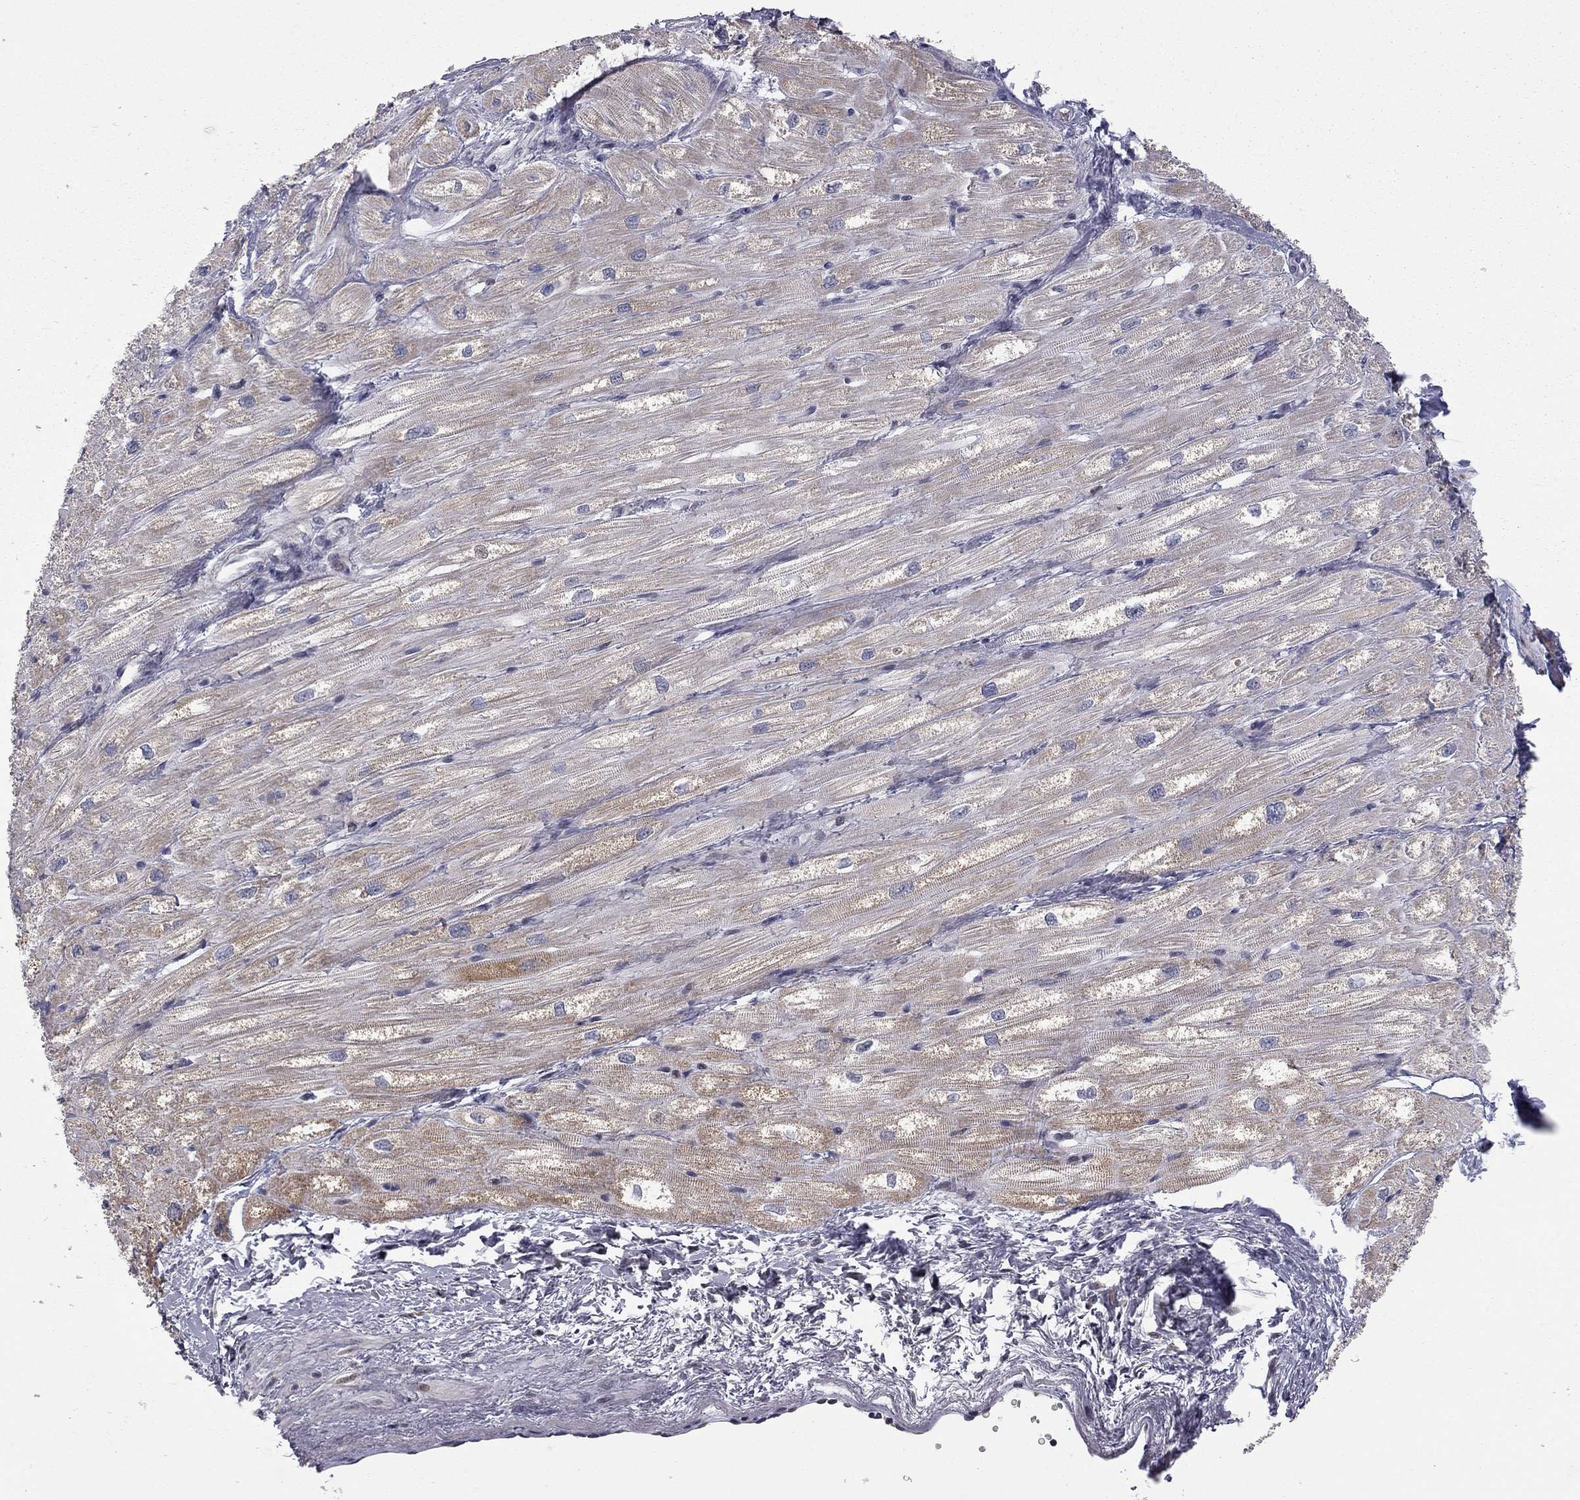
{"staining": {"intensity": "moderate", "quantity": "<25%", "location": "cytoplasmic/membranous"}, "tissue": "heart muscle", "cell_type": "Cardiomyocytes", "image_type": "normal", "snomed": [{"axis": "morphology", "description": "Normal tissue, NOS"}, {"axis": "topography", "description": "Heart"}], "caption": "This is an image of IHC staining of benign heart muscle, which shows moderate positivity in the cytoplasmic/membranous of cardiomyocytes.", "gene": "MC3R", "patient": {"sex": "male", "age": 57}}